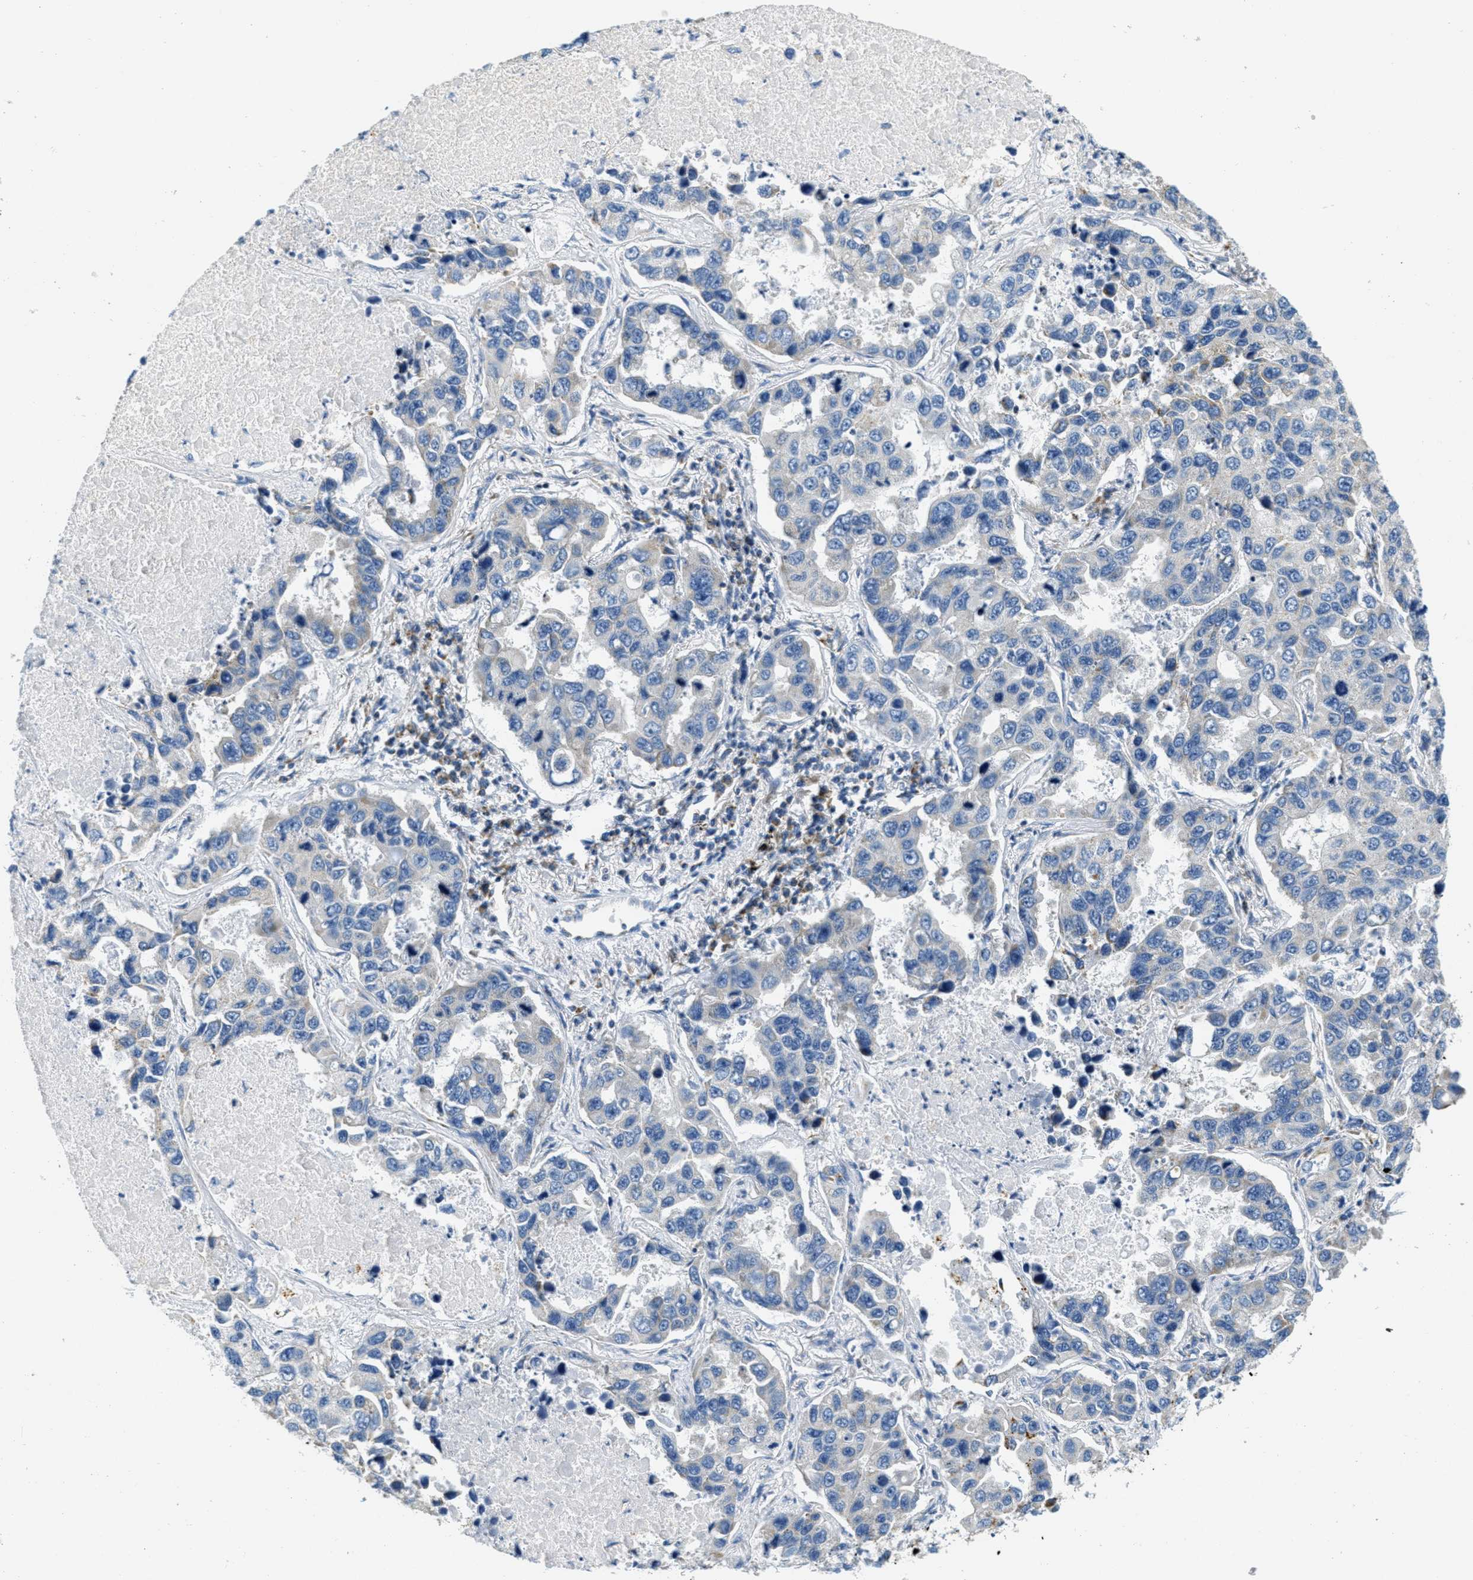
{"staining": {"intensity": "negative", "quantity": "none", "location": "none"}, "tissue": "lung cancer", "cell_type": "Tumor cells", "image_type": "cancer", "snomed": [{"axis": "morphology", "description": "Adenocarcinoma, NOS"}, {"axis": "topography", "description": "Lung"}], "caption": "An image of human lung cancer is negative for staining in tumor cells. (DAB immunohistochemistry (IHC) visualized using brightfield microscopy, high magnification).", "gene": "CA4", "patient": {"sex": "male", "age": 64}}